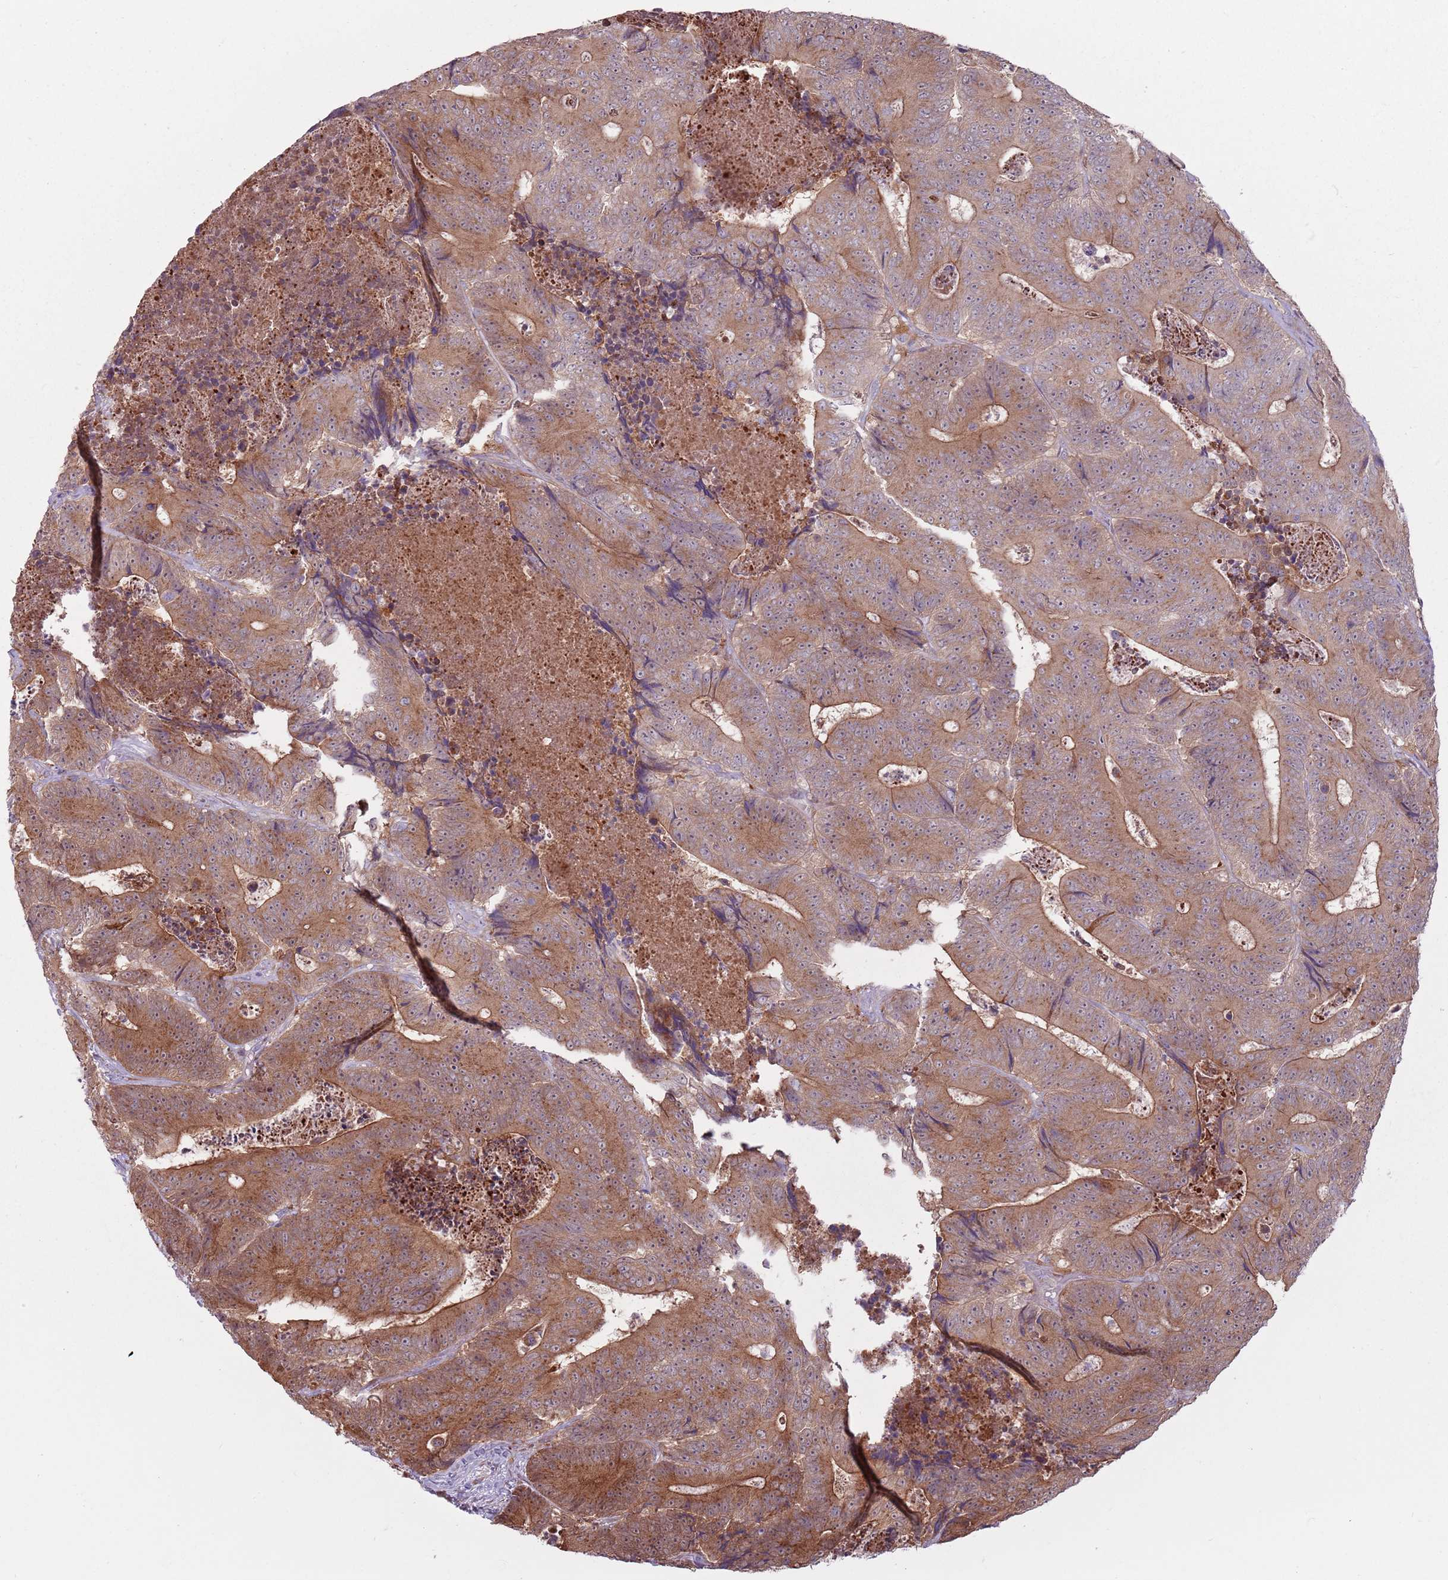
{"staining": {"intensity": "moderate", "quantity": ">75%", "location": "cytoplasmic/membranous"}, "tissue": "colorectal cancer", "cell_type": "Tumor cells", "image_type": "cancer", "snomed": [{"axis": "morphology", "description": "Adenocarcinoma, NOS"}, {"axis": "topography", "description": "Colon"}], "caption": "Human colorectal adenocarcinoma stained with a brown dye shows moderate cytoplasmic/membranous positive staining in approximately >75% of tumor cells.", "gene": "CCDC150", "patient": {"sex": "male", "age": 83}}